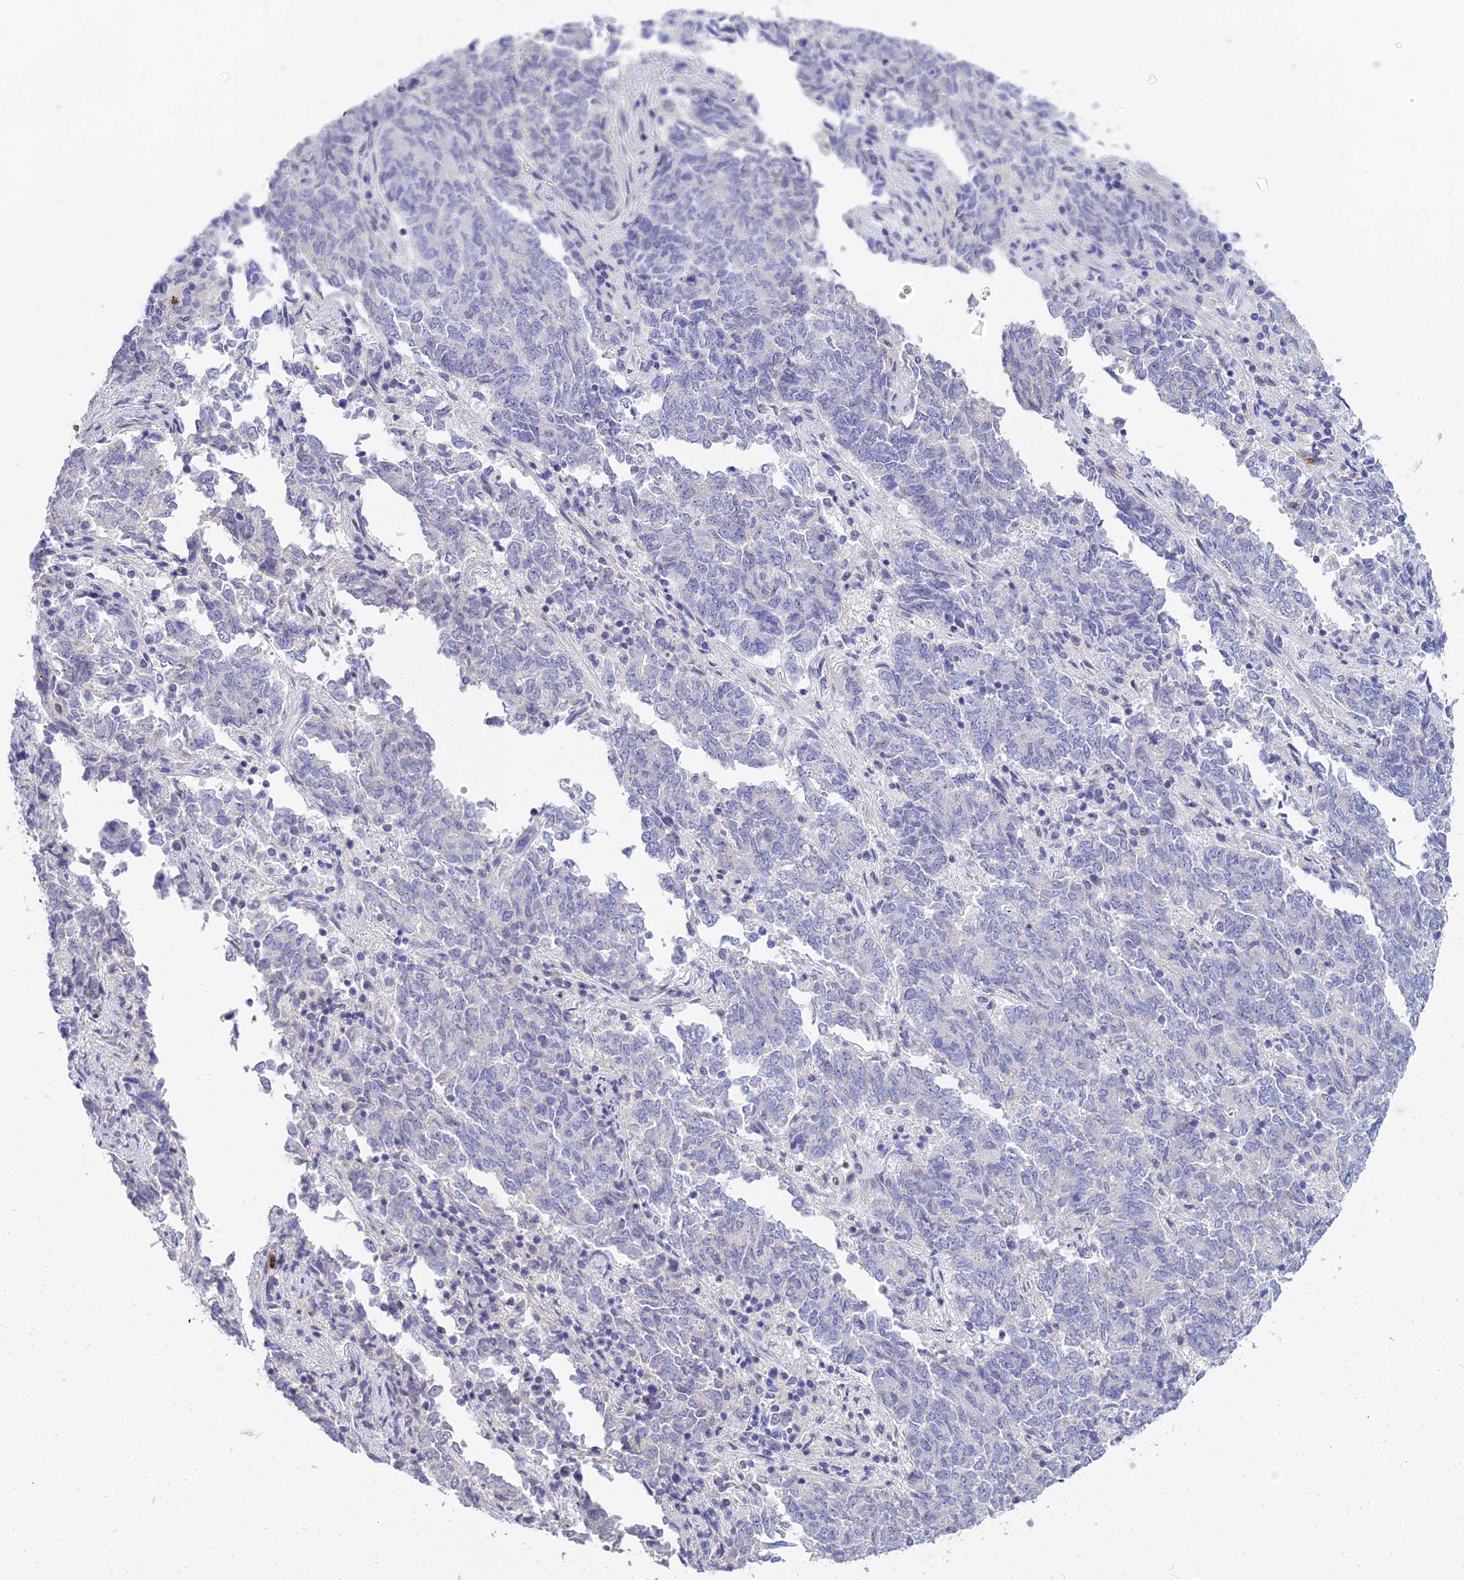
{"staining": {"intensity": "negative", "quantity": "none", "location": "none"}, "tissue": "endometrial cancer", "cell_type": "Tumor cells", "image_type": "cancer", "snomed": [{"axis": "morphology", "description": "Adenocarcinoma, NOS"}, {"axis": "topography", "description": "Endometrium"}], "caption": "IHC image of human endometrial cancer (adenocarcinoma) stained for a protein (brown), which reveals no positivity in tumor cells.", "gene": "VWC2L", "patient": {"sex": "female", "age": 80}}